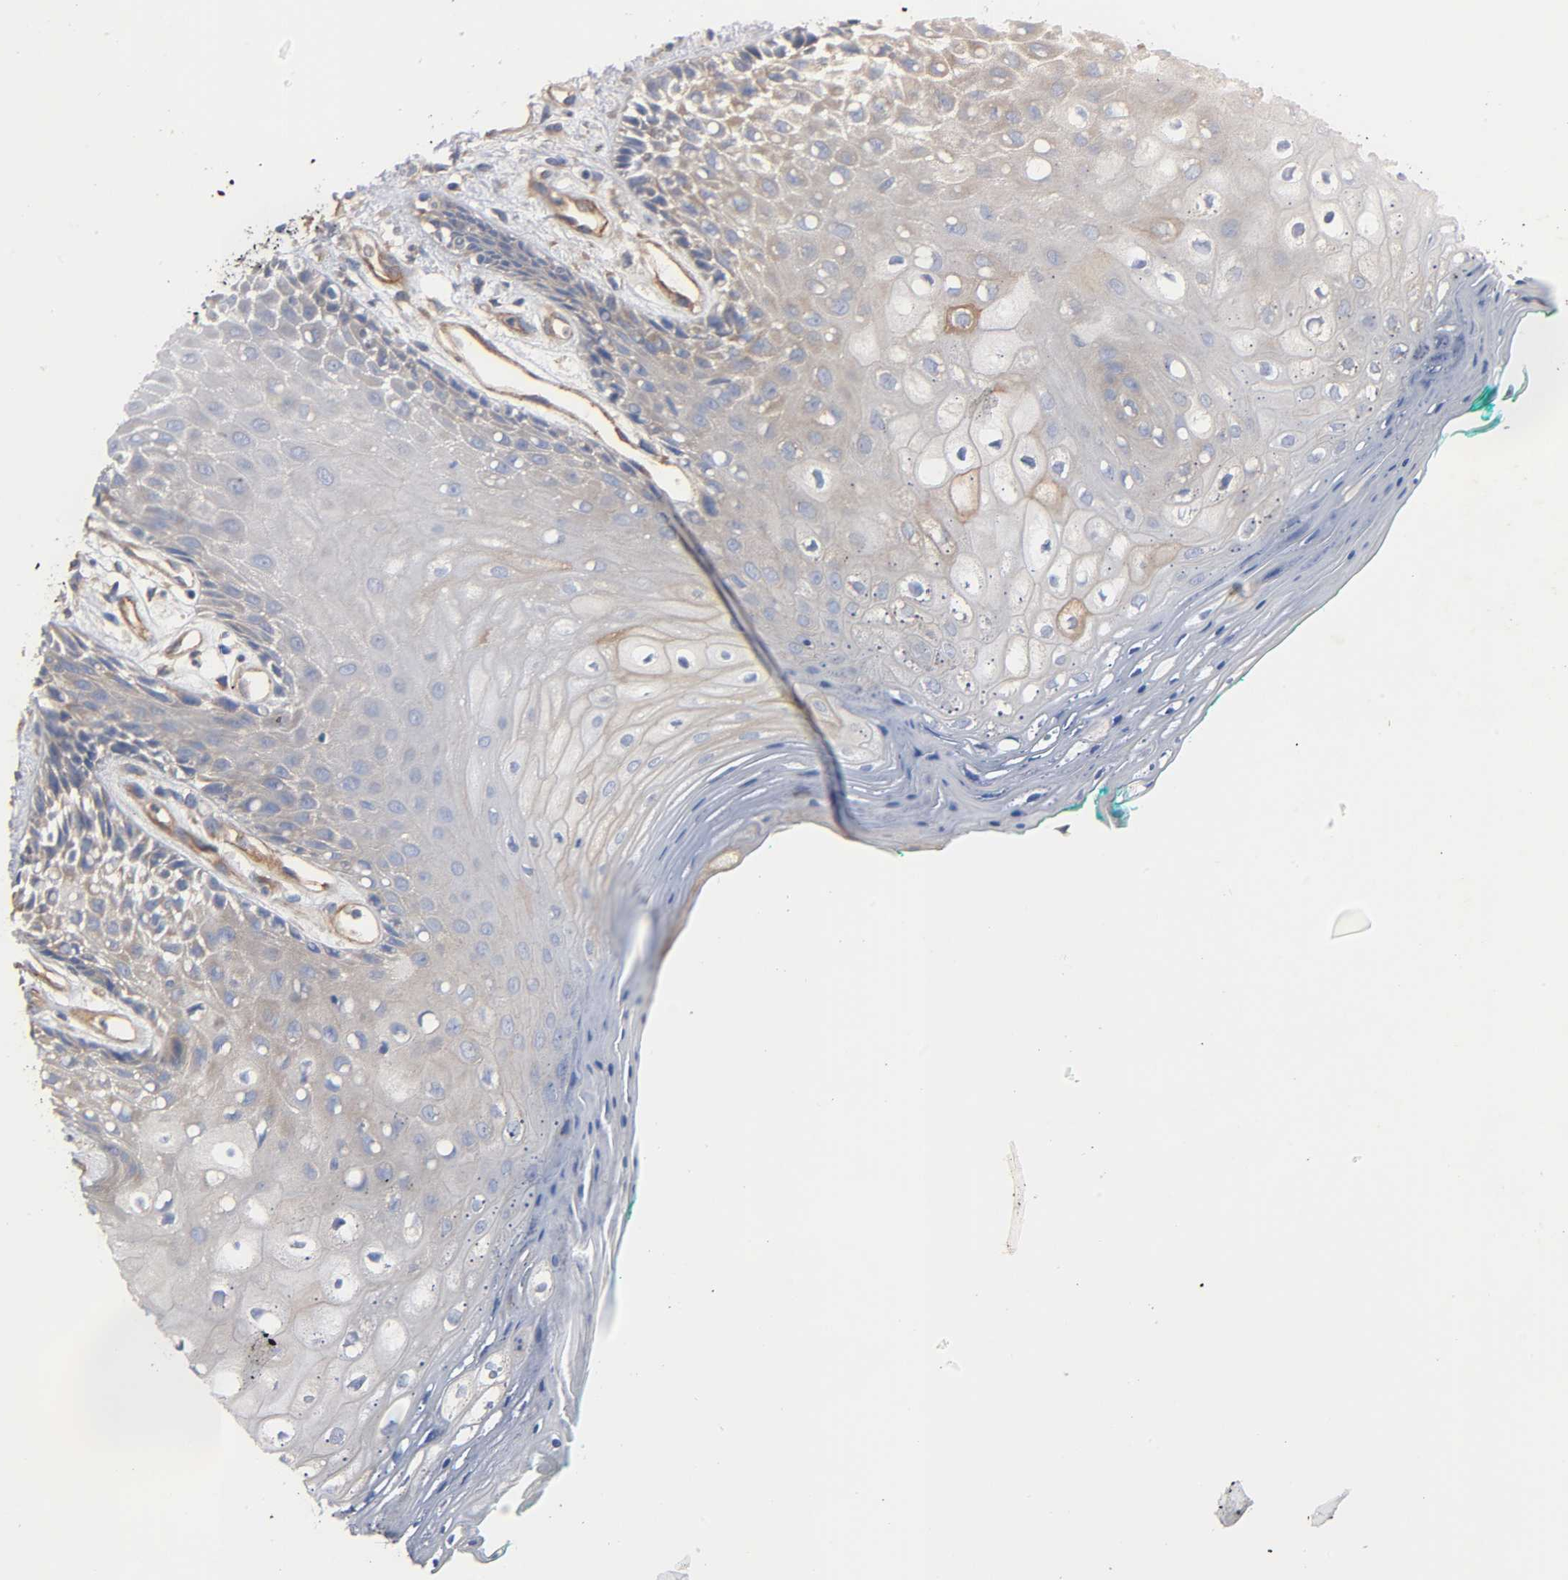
{"staining": {"intensity": "strong", "quantity": ">75%", "location": "cytoplasmic/membranous"}, "tissue": "oral mucosa", "cell_type": "Squamous epithelial cells", "image_type": "normal", "snomed": [{"axis": "morphology", "description": "Normal tissue, NOS"}, {"axis": "morphology", "description": "Squamous cell carcinoma, NOS"}, {"axis": "topography", "description": "Skeletal muscle"}, {"axis": "topography", "description": "Oral tissue"}, {"axis": "topography", "description": "Head-Neck"}], "caption": "Immunohistochemical staining of normal human oral mucosa reveals high levels of strong cytoplasmic/membranous positivity in about >75% of squamous epithelial cells.", "gene": "MARS1", "patient": {"sex": "female", "age": 84}}